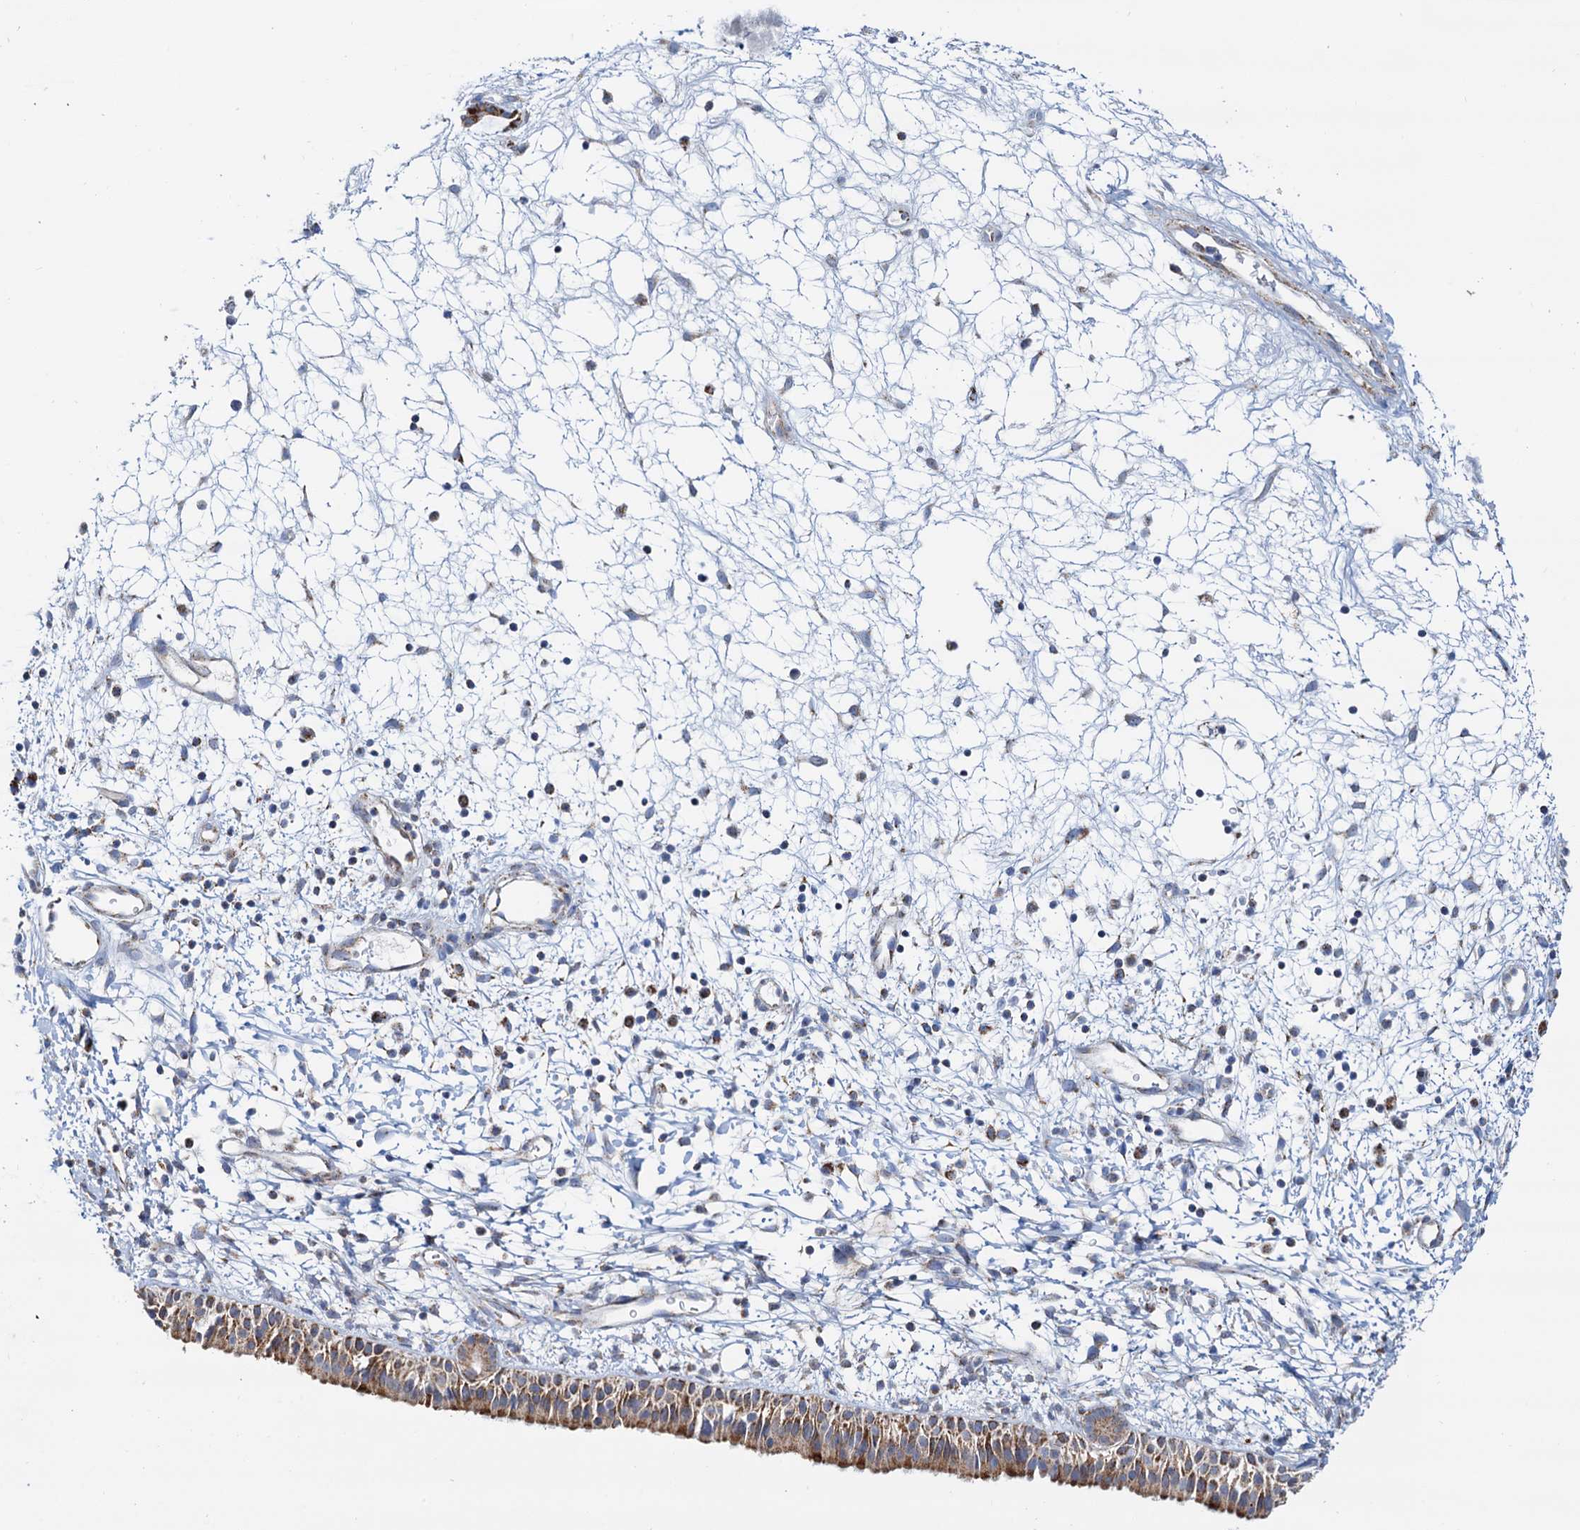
{"staining": {"intensity": "moderate", "quantity": ">75%", "location": "cytoplasmic/membranous"}, "tissue": "nasopharynx", "cell_type": "Respiratory epithelial cells", "image_type": "normal", "snomed": [{"axis": "morphology", "description": "Normal tissue, NOS"}, {"axis": "topography", "description": "Nasopharynx"}], "caption": "A histopathology image showing moderate cytoplasmic/membranous staining in about >75% of respiratory epithelial cells in unremarkable nasopharynx, as visualized by brown immunohistochemical staining.", "gene": "C2CD3", "patient": {"sex": "male", "age": 22}}